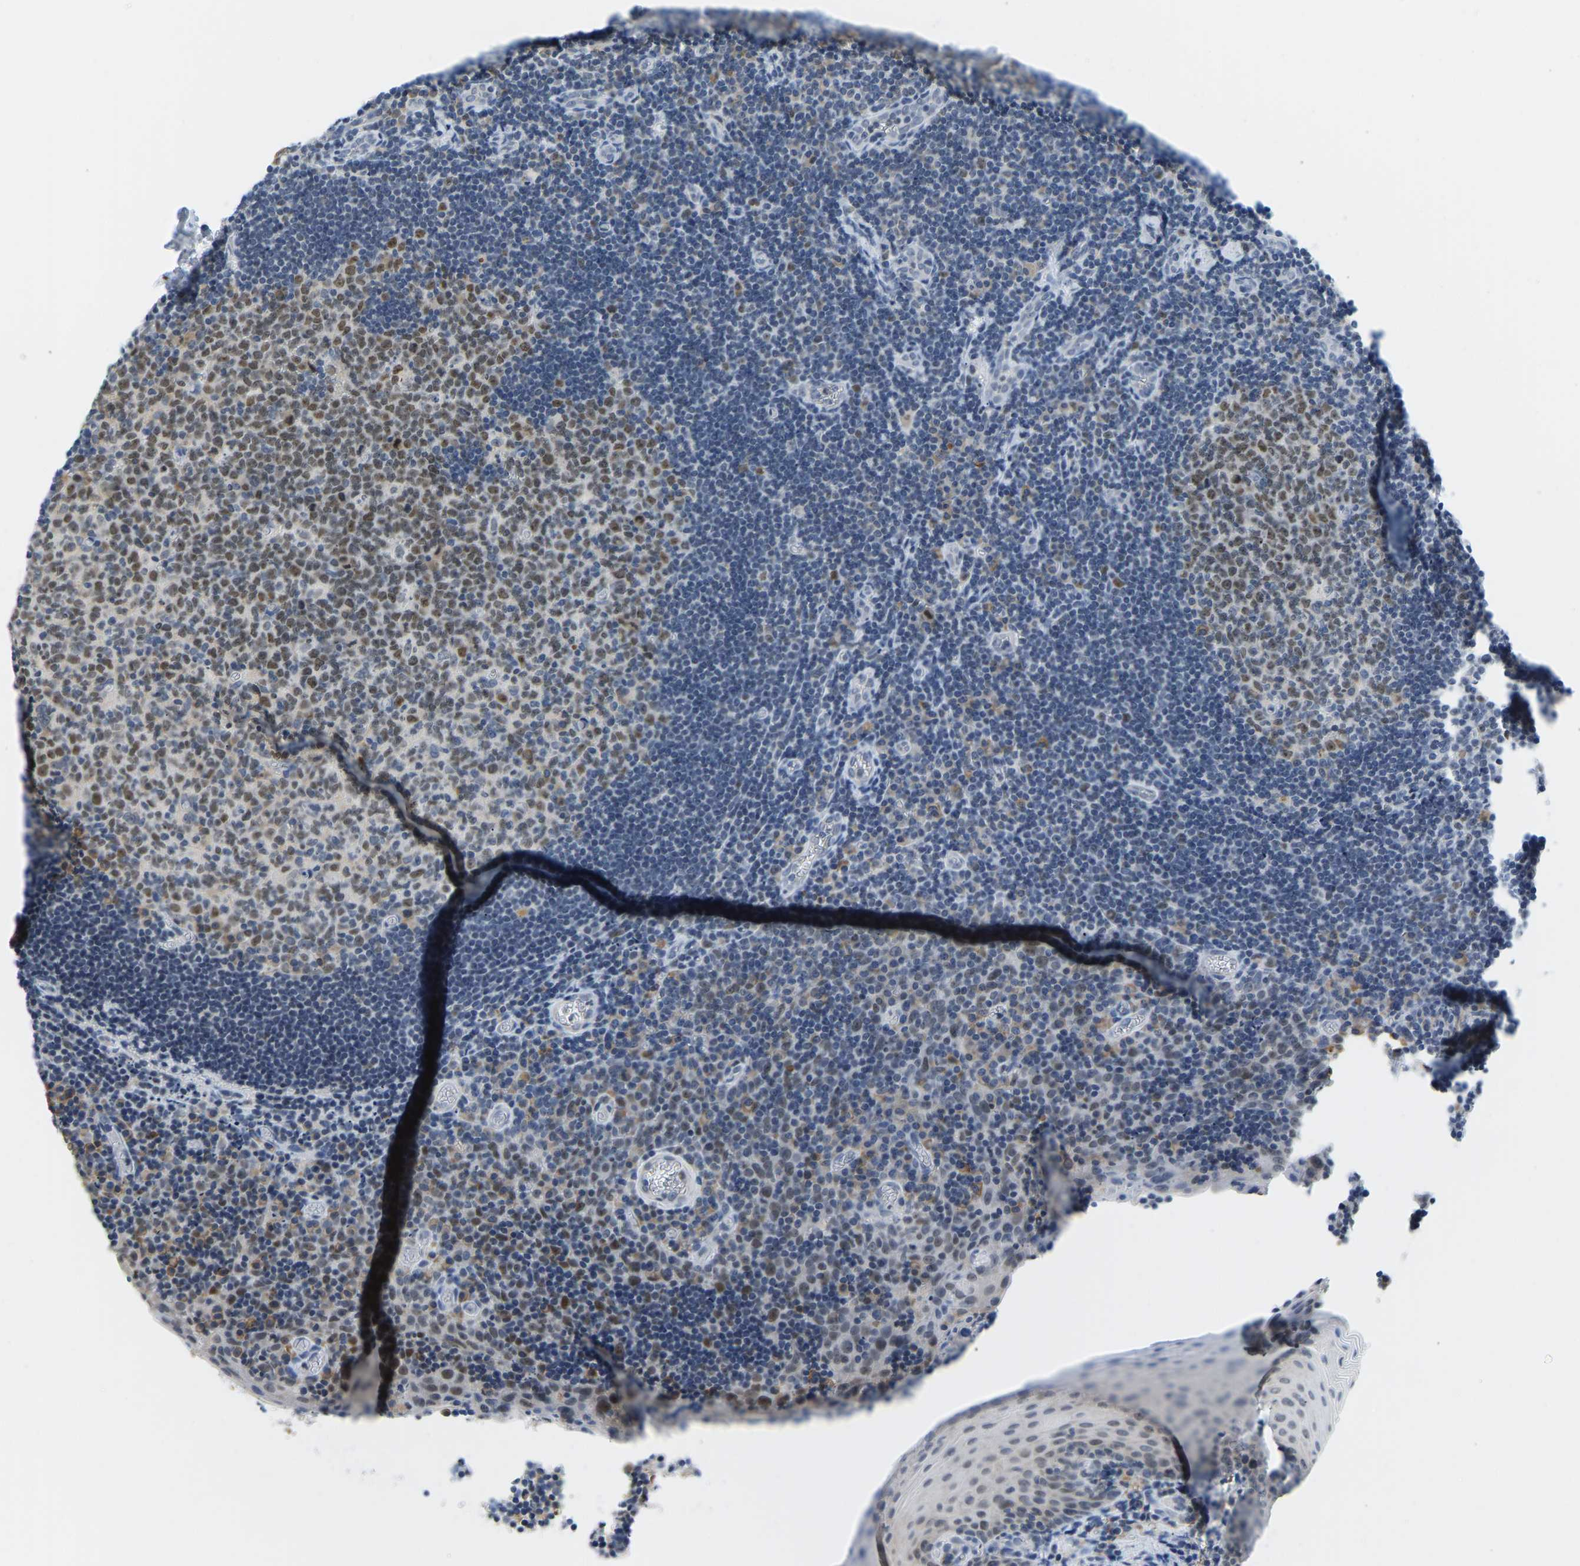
{"staining": {"intensity": "moderate", "quantity": ">75%", "location": "nuclear"}, "tissue": "tonsil", "cell_type": "Germinal center cells", "image_type": "normal", "snomed": [{"axis": "morphology", "description": "Normal tissue, NOS"}, {"axis": "morphology", "description": "Inflammation, NOS"}, {"axis": "topography", "description": "Tonsil"}], "caption": "IHC image of unremarkable tonsil: human tonsil stained using immunohistochemistry (IHC) shows medium levels of moderate protein expression localized specifically in the nuclear of germinal center cells, appearing as a nuclear brown color.", "gene": "VRK1", "patient": {"sex": "female", "age": 31}}